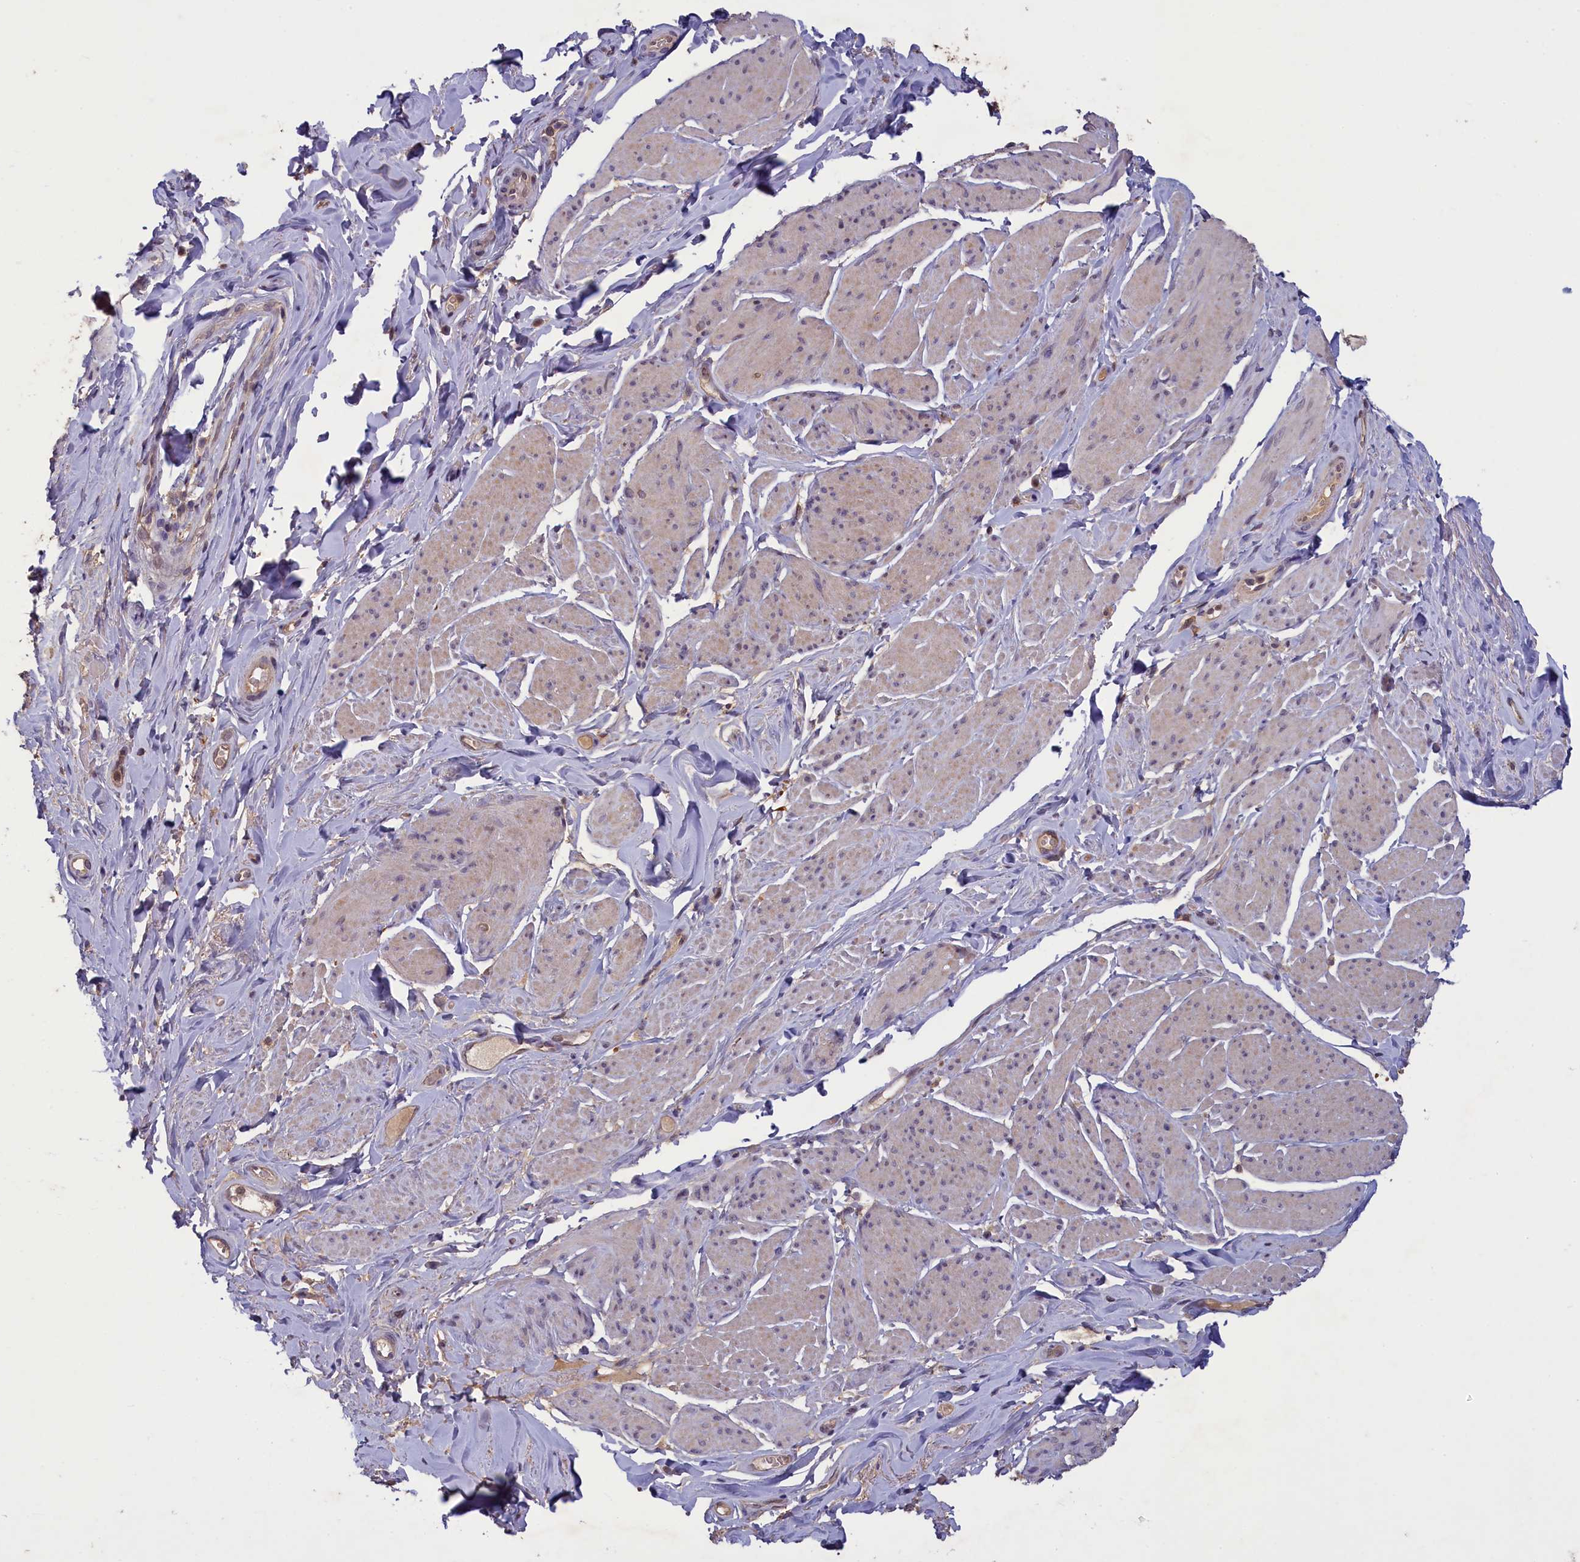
{"staining": {"intensity": "weak", "quantity": "<25%", "location": "nuclear"}, "tissue": "smooth muscle", "cell_type": "Smooth muscle cells", "image_type": "normal", "snomed": [{"axis": "morphology", "description": "Normal tissue, NOS"}, {"axis": "topography", "description": "Smooth muscle"}, {"axis": "topography", "description": "Peripheral nerve tissue"}], "caption": "This image is of benign smooth muscle stained with immunohistochemistry to label a protein in brown with the nuclei are counter-stained blue. There is no positivity in smooth muscle cells.", "gene": "NUBP1", "patient": {"sex": "male", "age": 69}}